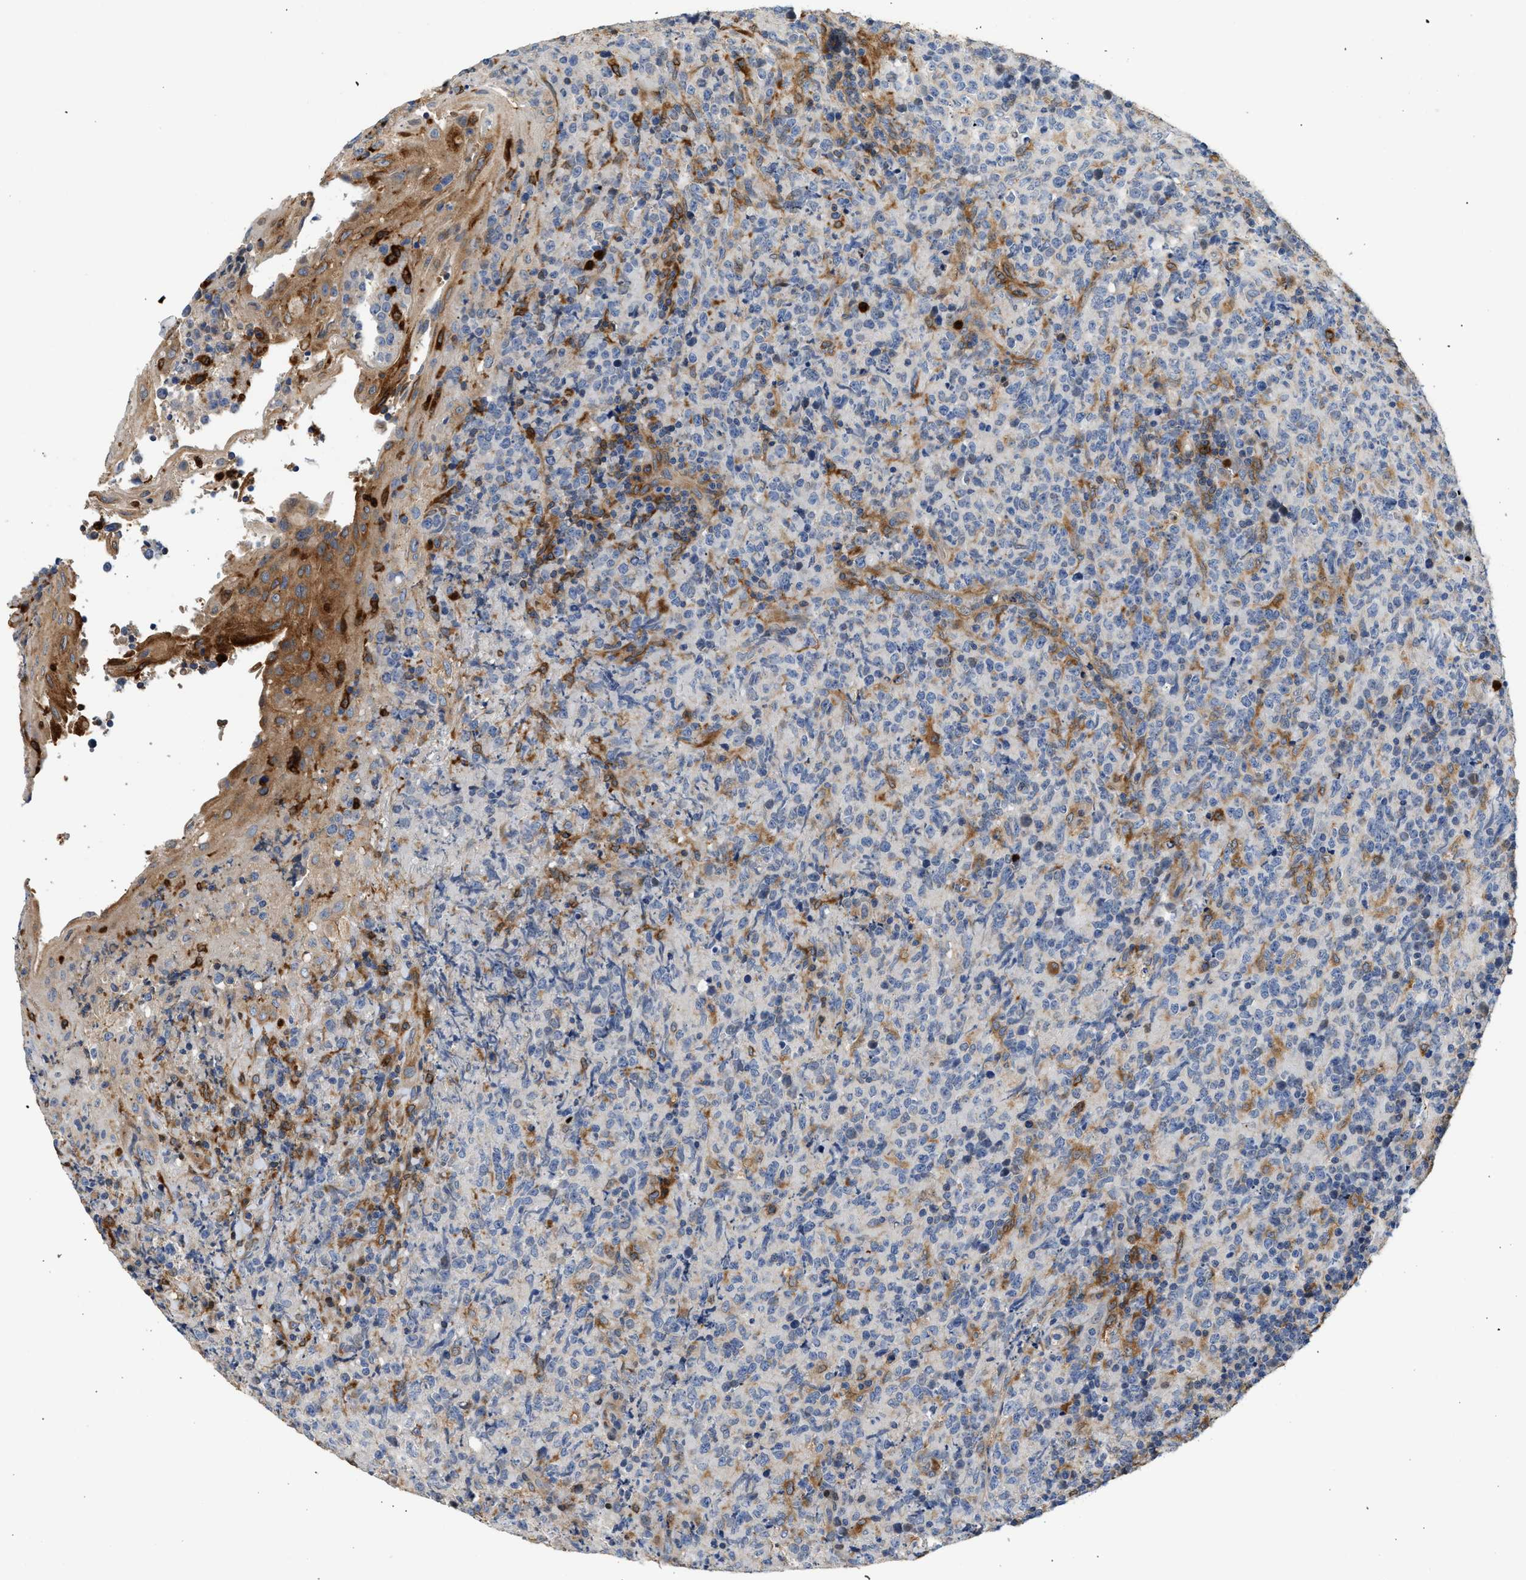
{"staining": {"intensity": "moderate", "quantity": "<25%", "location": "cytoplasmic/membranous"}, "tissue": "lymphoma", "cell_type": "Tumor cells", "image_type": "cancer", "snomed": [{"axis": "morphology", "description": "Malignant lymphoma, non-Hodgkin's type, High grade"}, {"axis": "topography", "description": "Tonsil"}], "caption": "Immunohistochemistry of human high-grade malignant lymphoma, non-Hodgkin's type displays low levels of moderate cytoplasmic/membranous positivity in about <25% of tumor cells.", "gene": "RAB31", "patient": {"sex": "female", "age": 36}}